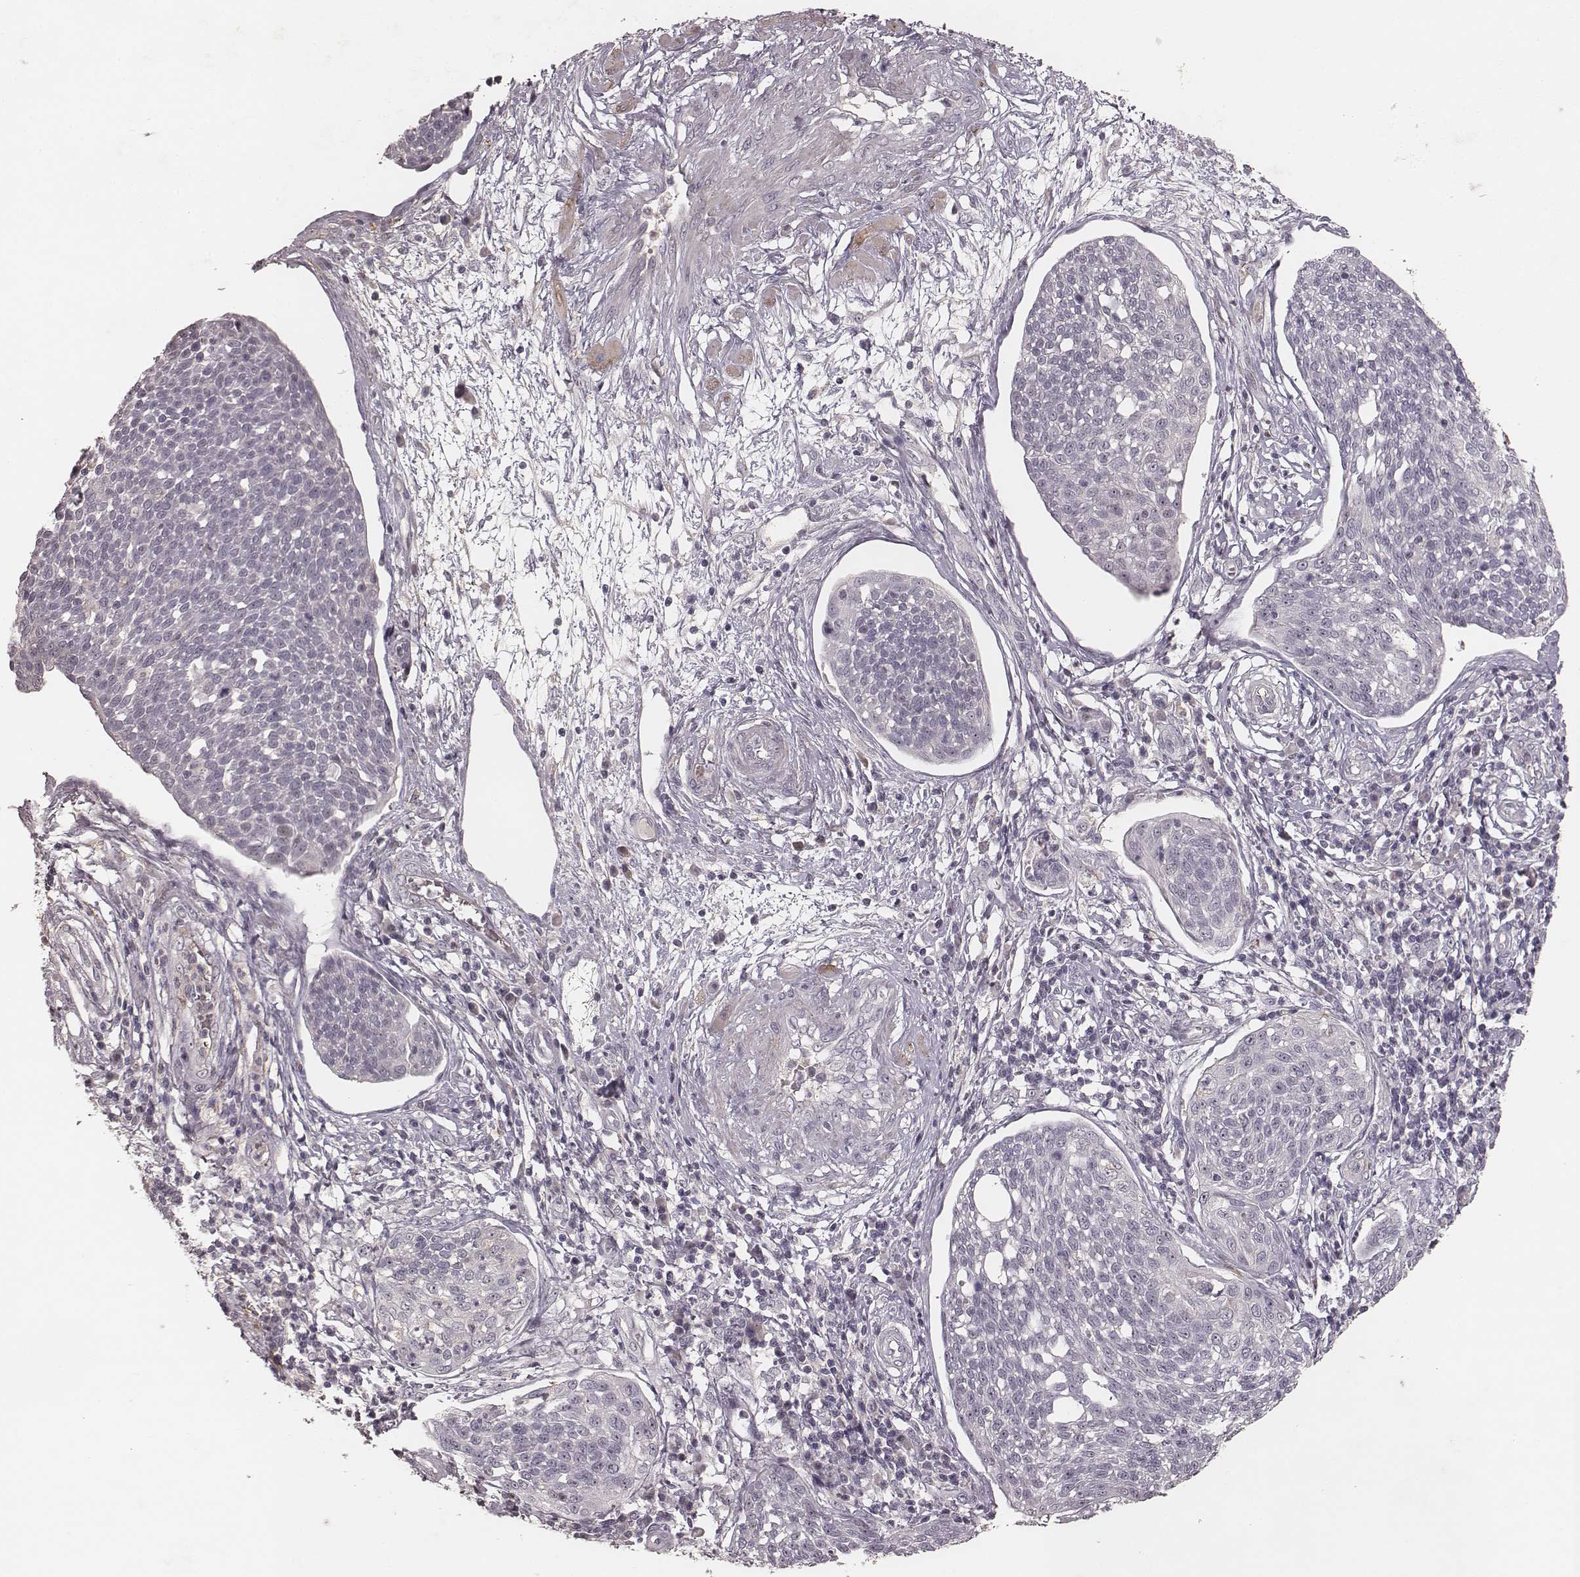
{"staining": {"intensity": "negative", "quantity": "none", "location": "none"}, "tissue": "cervical cancer", "cell_type": "Tumor cells", "image_type": "cancer", "snomed": [{"axis": "morphology", "description": "Squamous cell carcinoma, NOS"}, {"axis": "topography", "description": "Cervix"}], "caption": "Tumor cells show no significant expression in cervical cancer.", "gene": "MADCAM1", "patient": {"sex": "female", "age": 34}}